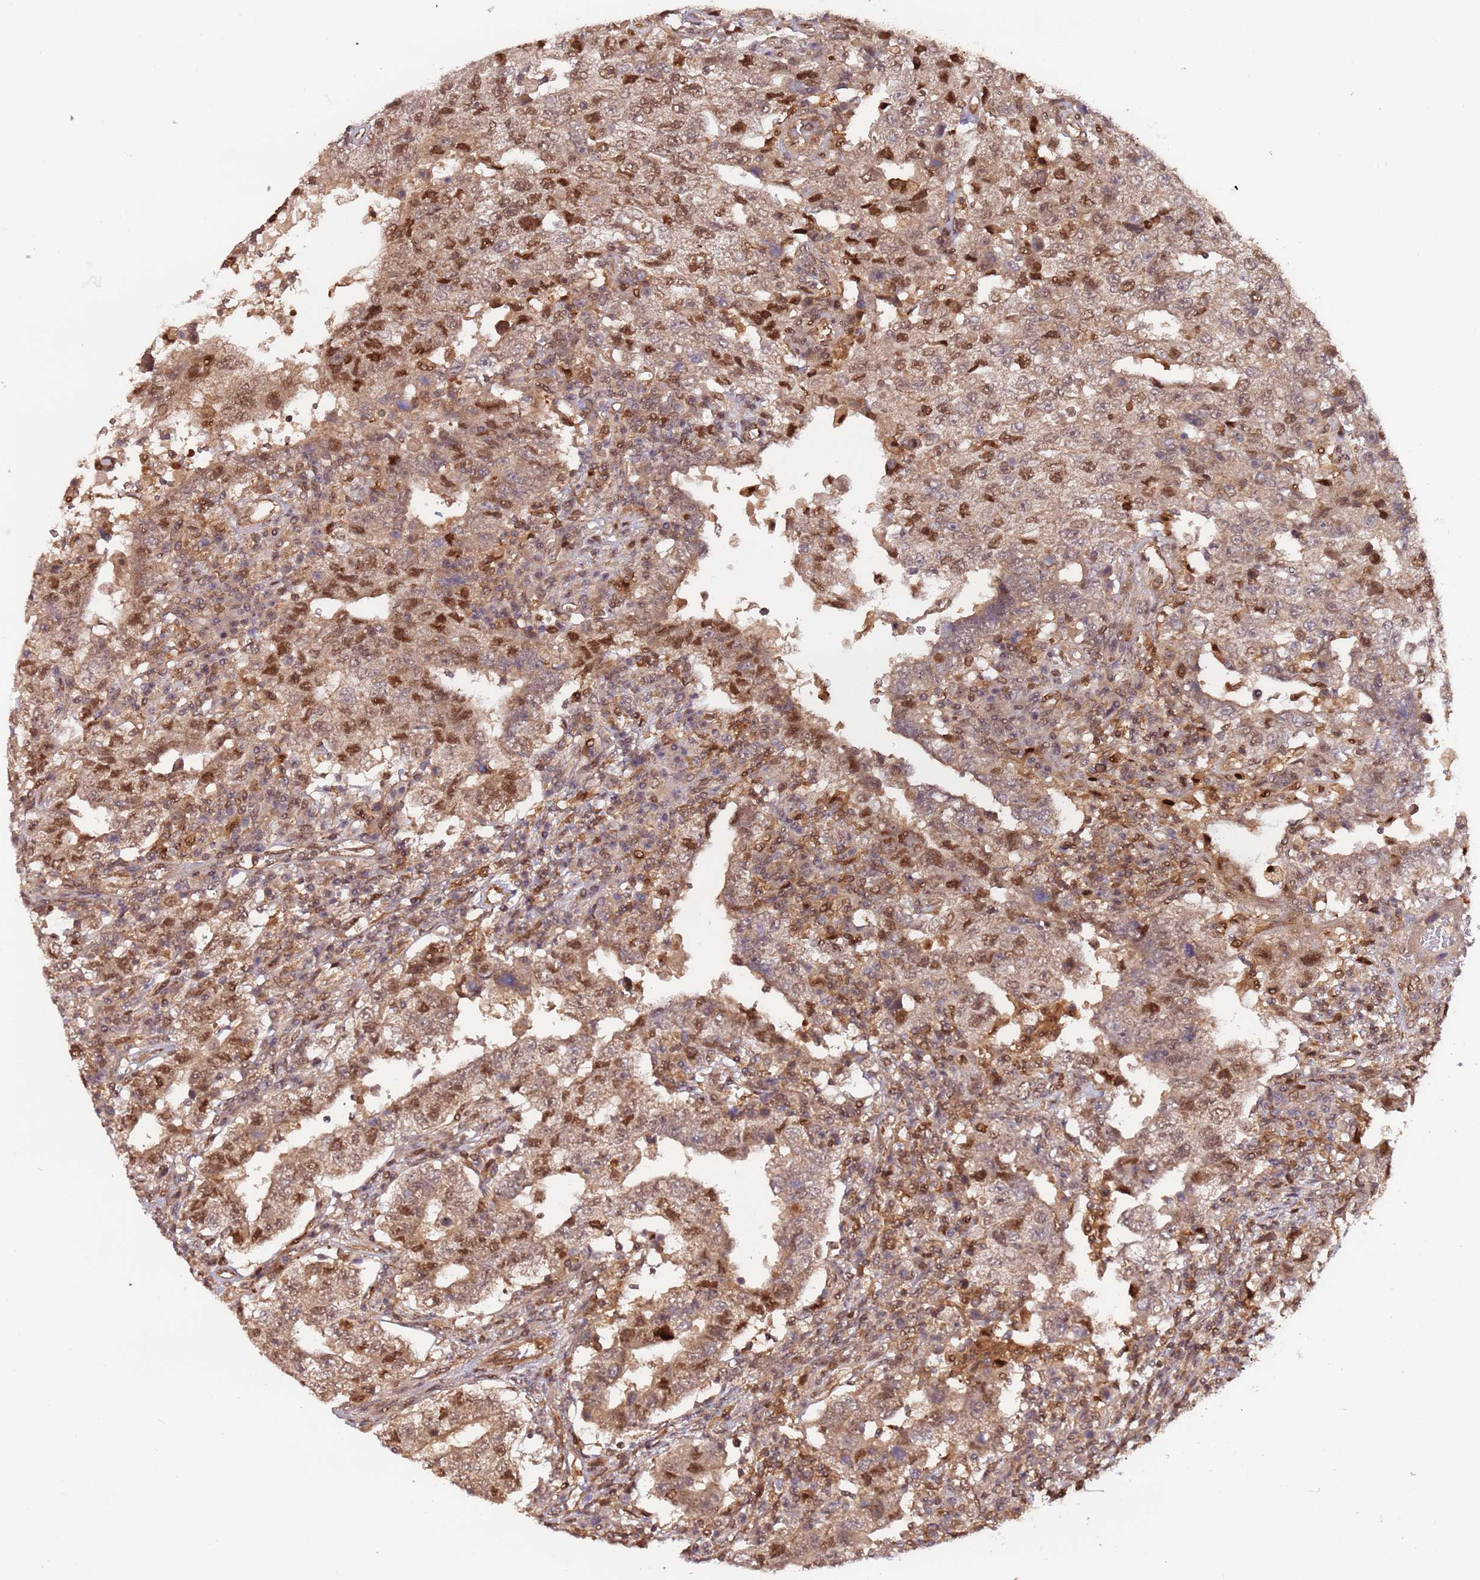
{"staining": {"intensity": "moderate", "quantity": "25%-75%", "location": "nuclear"}, "tissue": "testis cancer", "cell_type": "Tumor cells", "image_type": "cancer", "snomed": [{"axis": "morphology", "description": "Carcinoma, Embryonal, NOS"}, {"axis": "topography", "description": "Testis"}], "caption": "This is an image of immunohistochemistry (IHC) staining of testis cancer (embryonal carcinoma), which shows moderate staining in the nuclear of tumor cells.", "gene": "PGLS", "patient": {"sex": "male", "age": 26}}